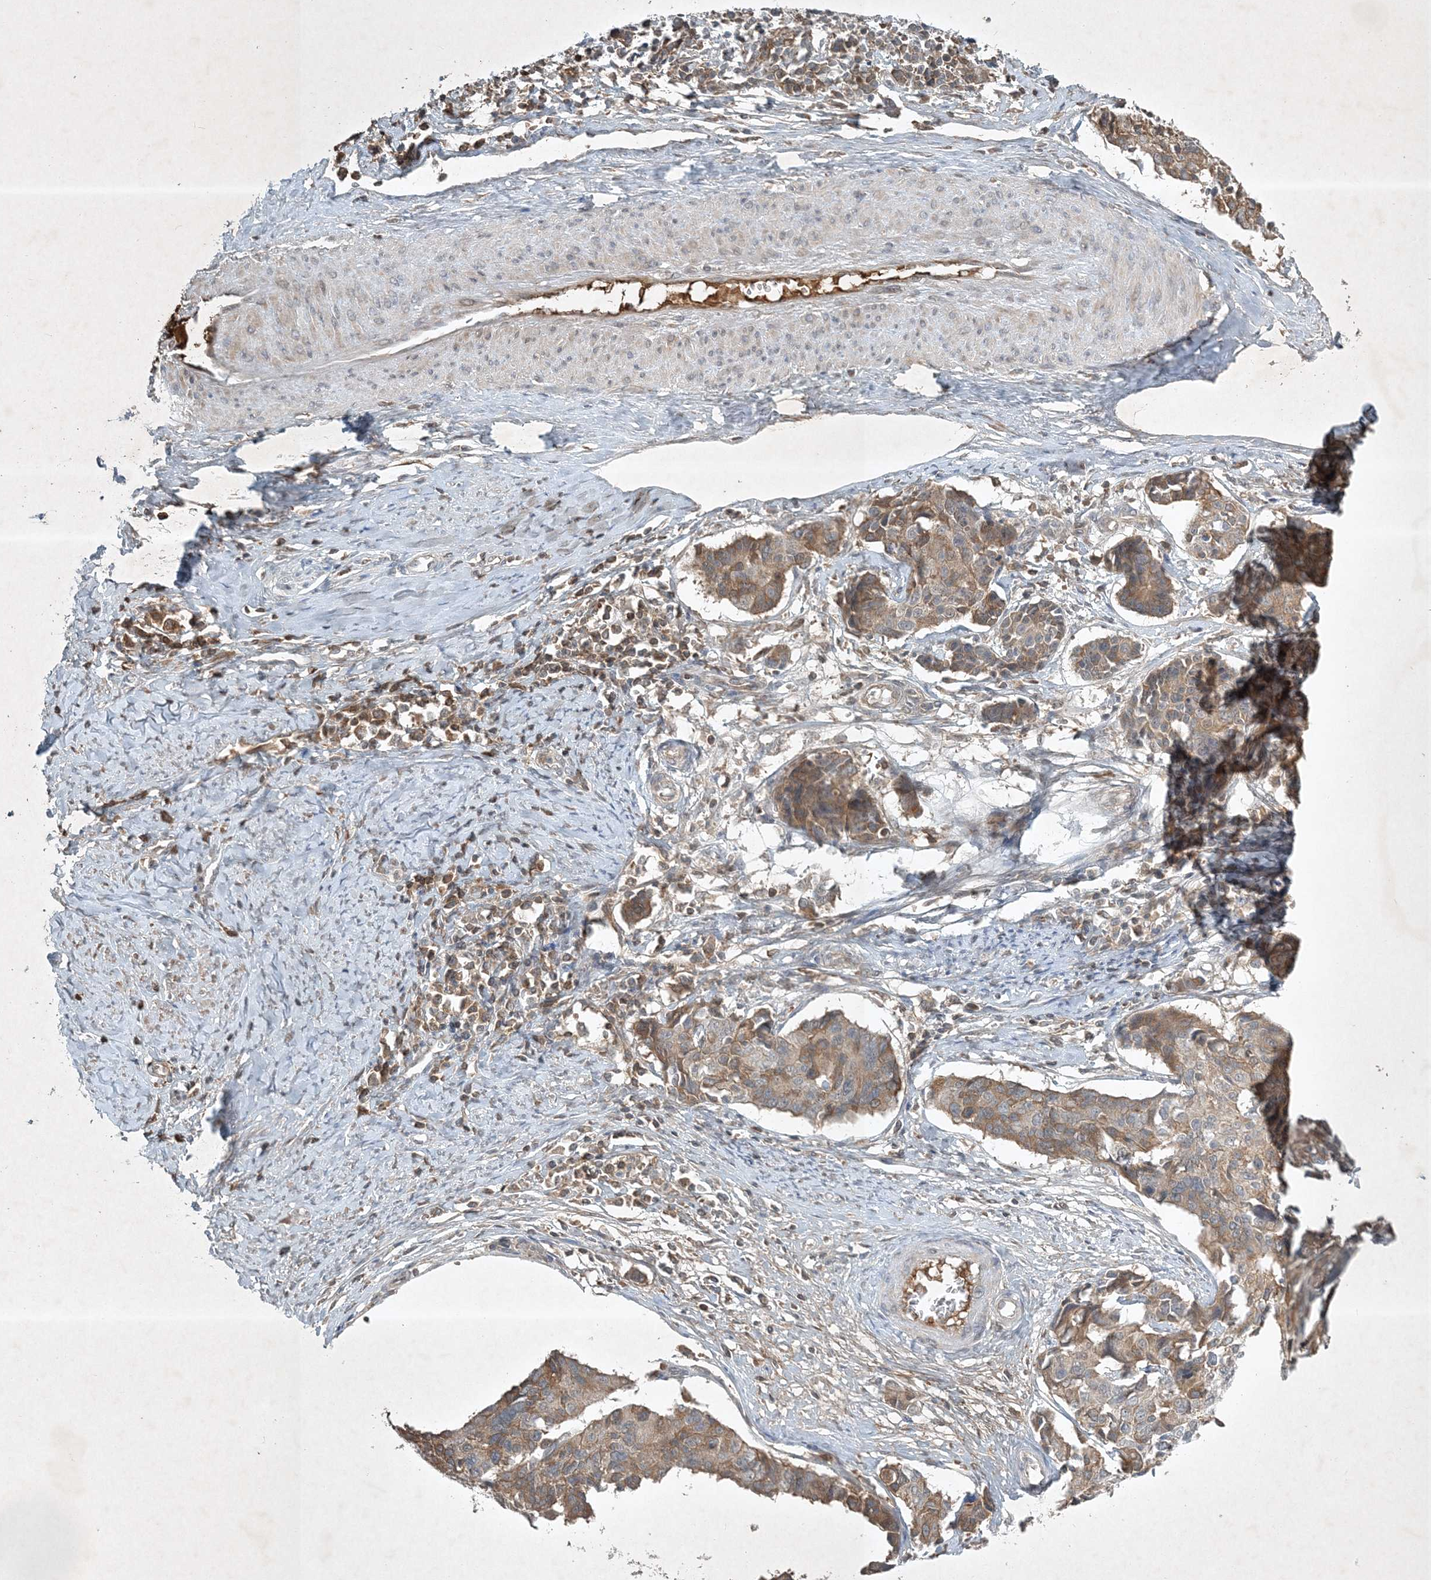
{"staining": {"intensity": "weak", "quantity": ">75%", "location": "cytoplasmic/membranous"}, "tissue": "cervical cancer", "cell_type": "Tumor cells", "image_type": "cancer", "snomed": [{"axis": "morphology", "description": "Normal tissue, NOS"}, {"axis": "morphology", "description": "Squamous cell carcinoma, NOS"}, {"axis": "topography", "description": "Cervix"}], "caption": "This micrograph reveals immunohistochemistry (IHC) staining of human cervical squamous cell carcinoma, with low weak cytoplasmic/membranous positivity in approximately >75% of tumor cells.", "gene": "TNFAIP6", "patient": {"sex": "female", "age": 35}}